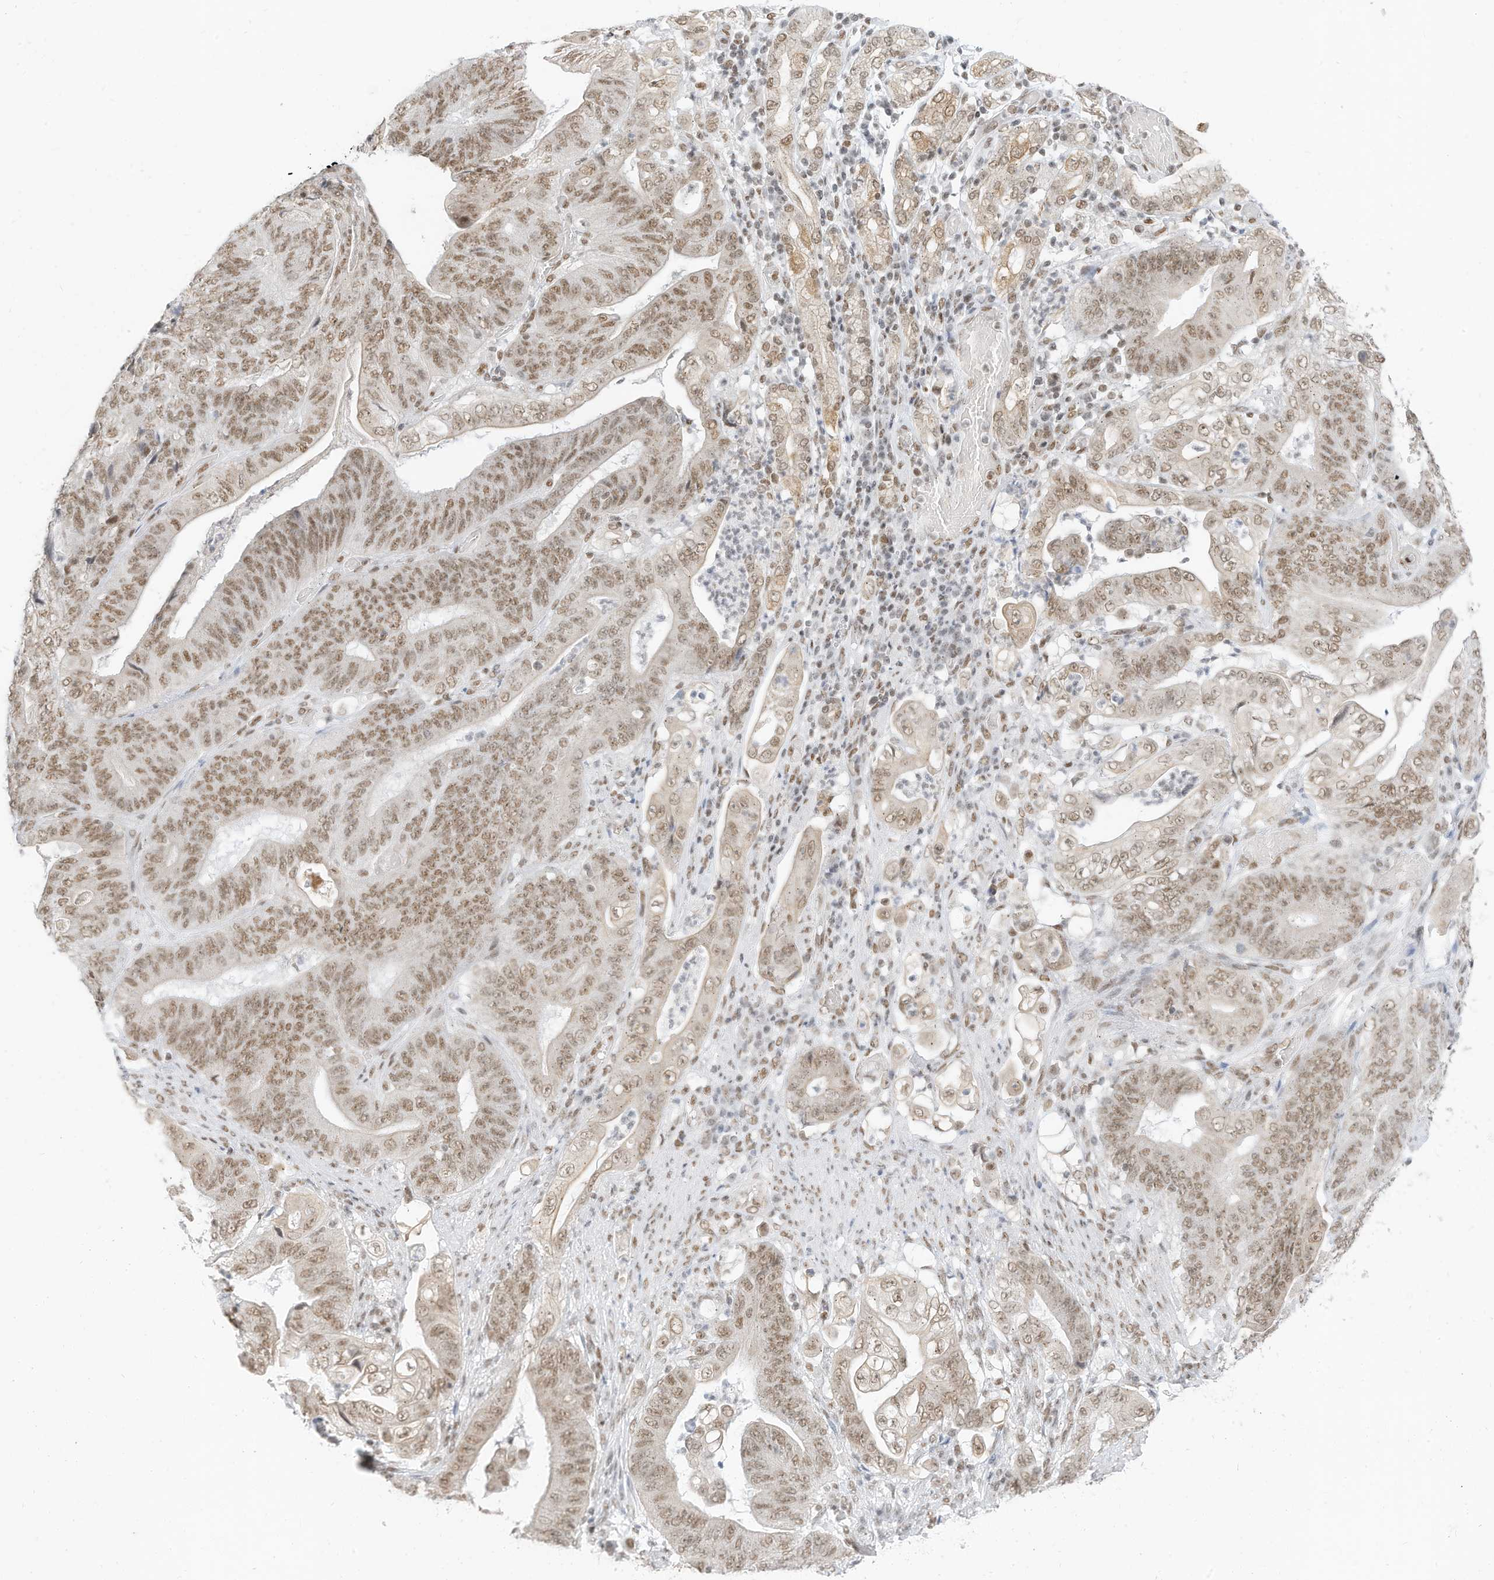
{"staining": {"intensity": "moderate", "quantity": ">75%", "location": "nuclear"}, "tissue": "stomach cancer", "cell_type": "Tumor cells", "image_type": "cancer", "snomed": [{"axis": "morphology", "description": "Adenocarcinoma, NOS"}, {"axis": "topography", "description": "Stomach"}], "caption": "High-power microscopy captured an IHC histopathology image of stomach cancer (adenocarcinoma), revealing moderate nuclear positivity in about >75% of tumor cells.", "gene": "SMARCA2", "patient": {"sex": "female", "age": 73}}